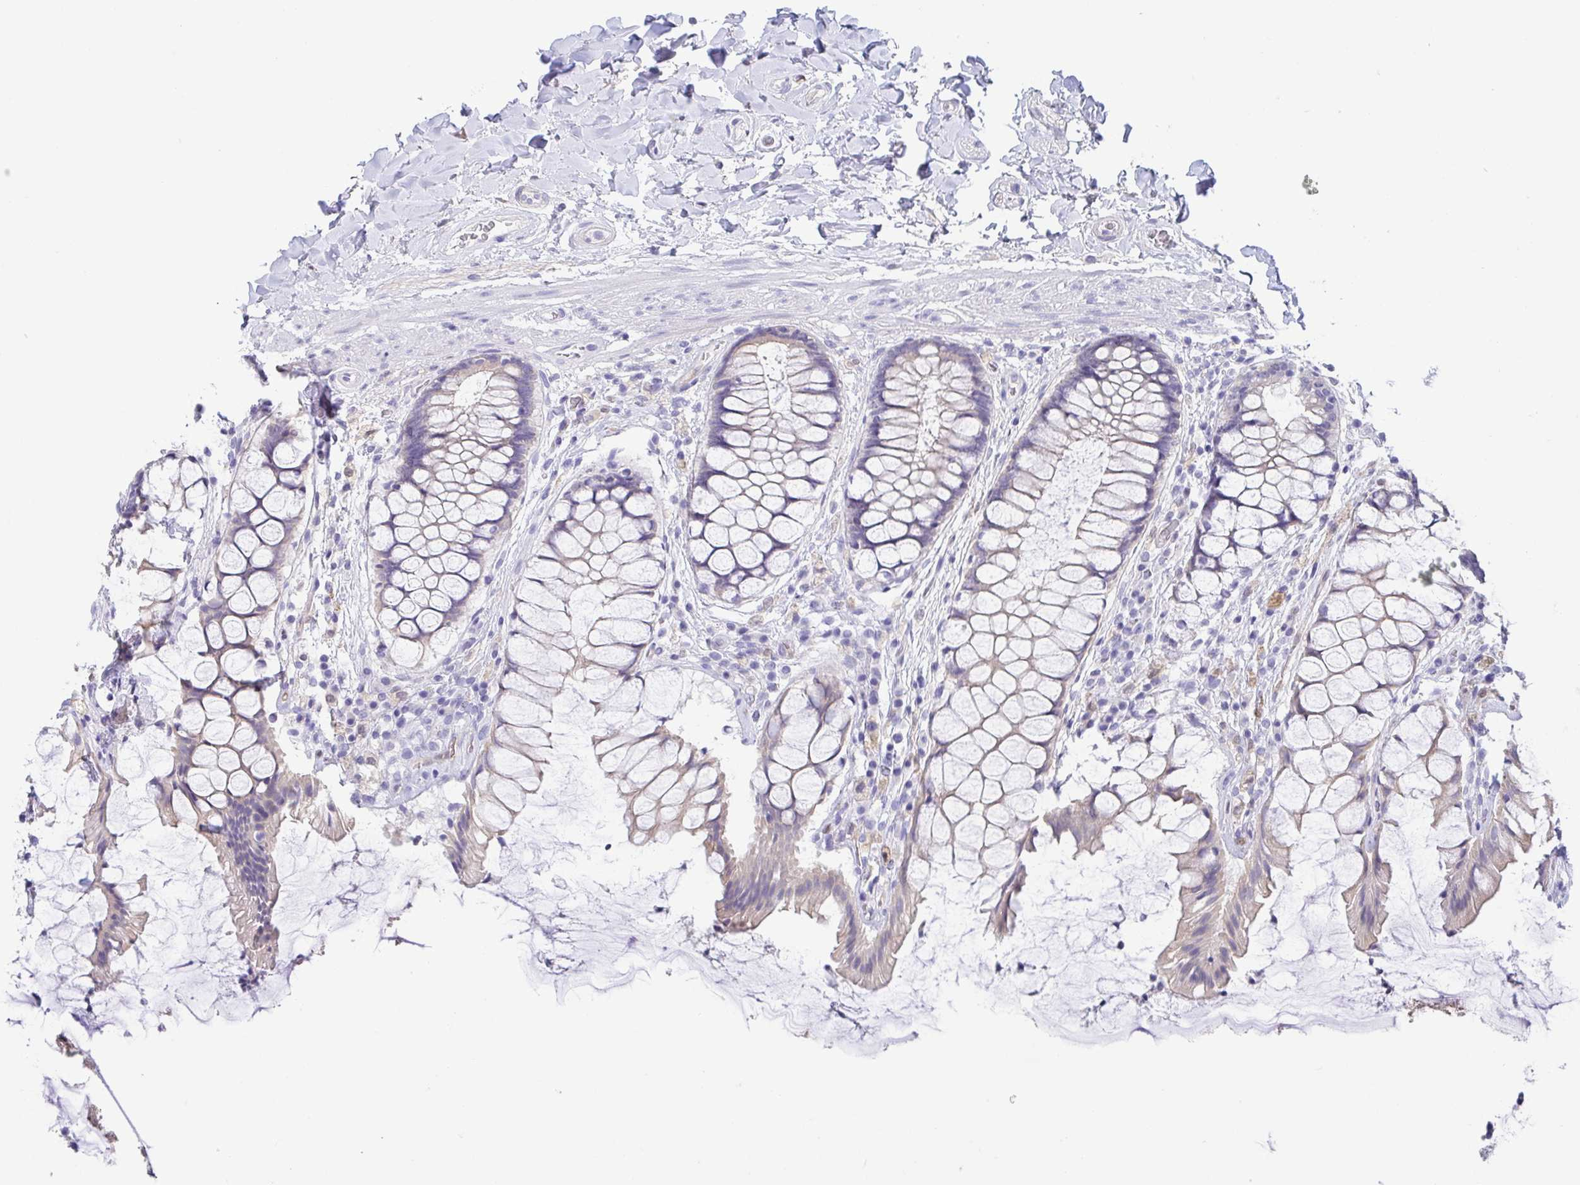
{"staining": {"intensity": "weak", "quantity": "25%-75%", "location": "cytoplasmic/membranous"}, "tissue": "rectum", "cell_type": "Glandular cells", "image_type": "normal", "snomed": [{"axis": "morphology", "description": "Normal tissue, NOS"}, {"axis": "topography", "description": "Rectum"}], "caption": "A histopathology image showing weak cytoplasmic/membranous expression in approximately 25%-75% of glandular cells in unremarkable rectum, as visualized by brown immunohistochemical staining.", "gene": "FABP3", "patient": {"sex": "female", "age": 58}}